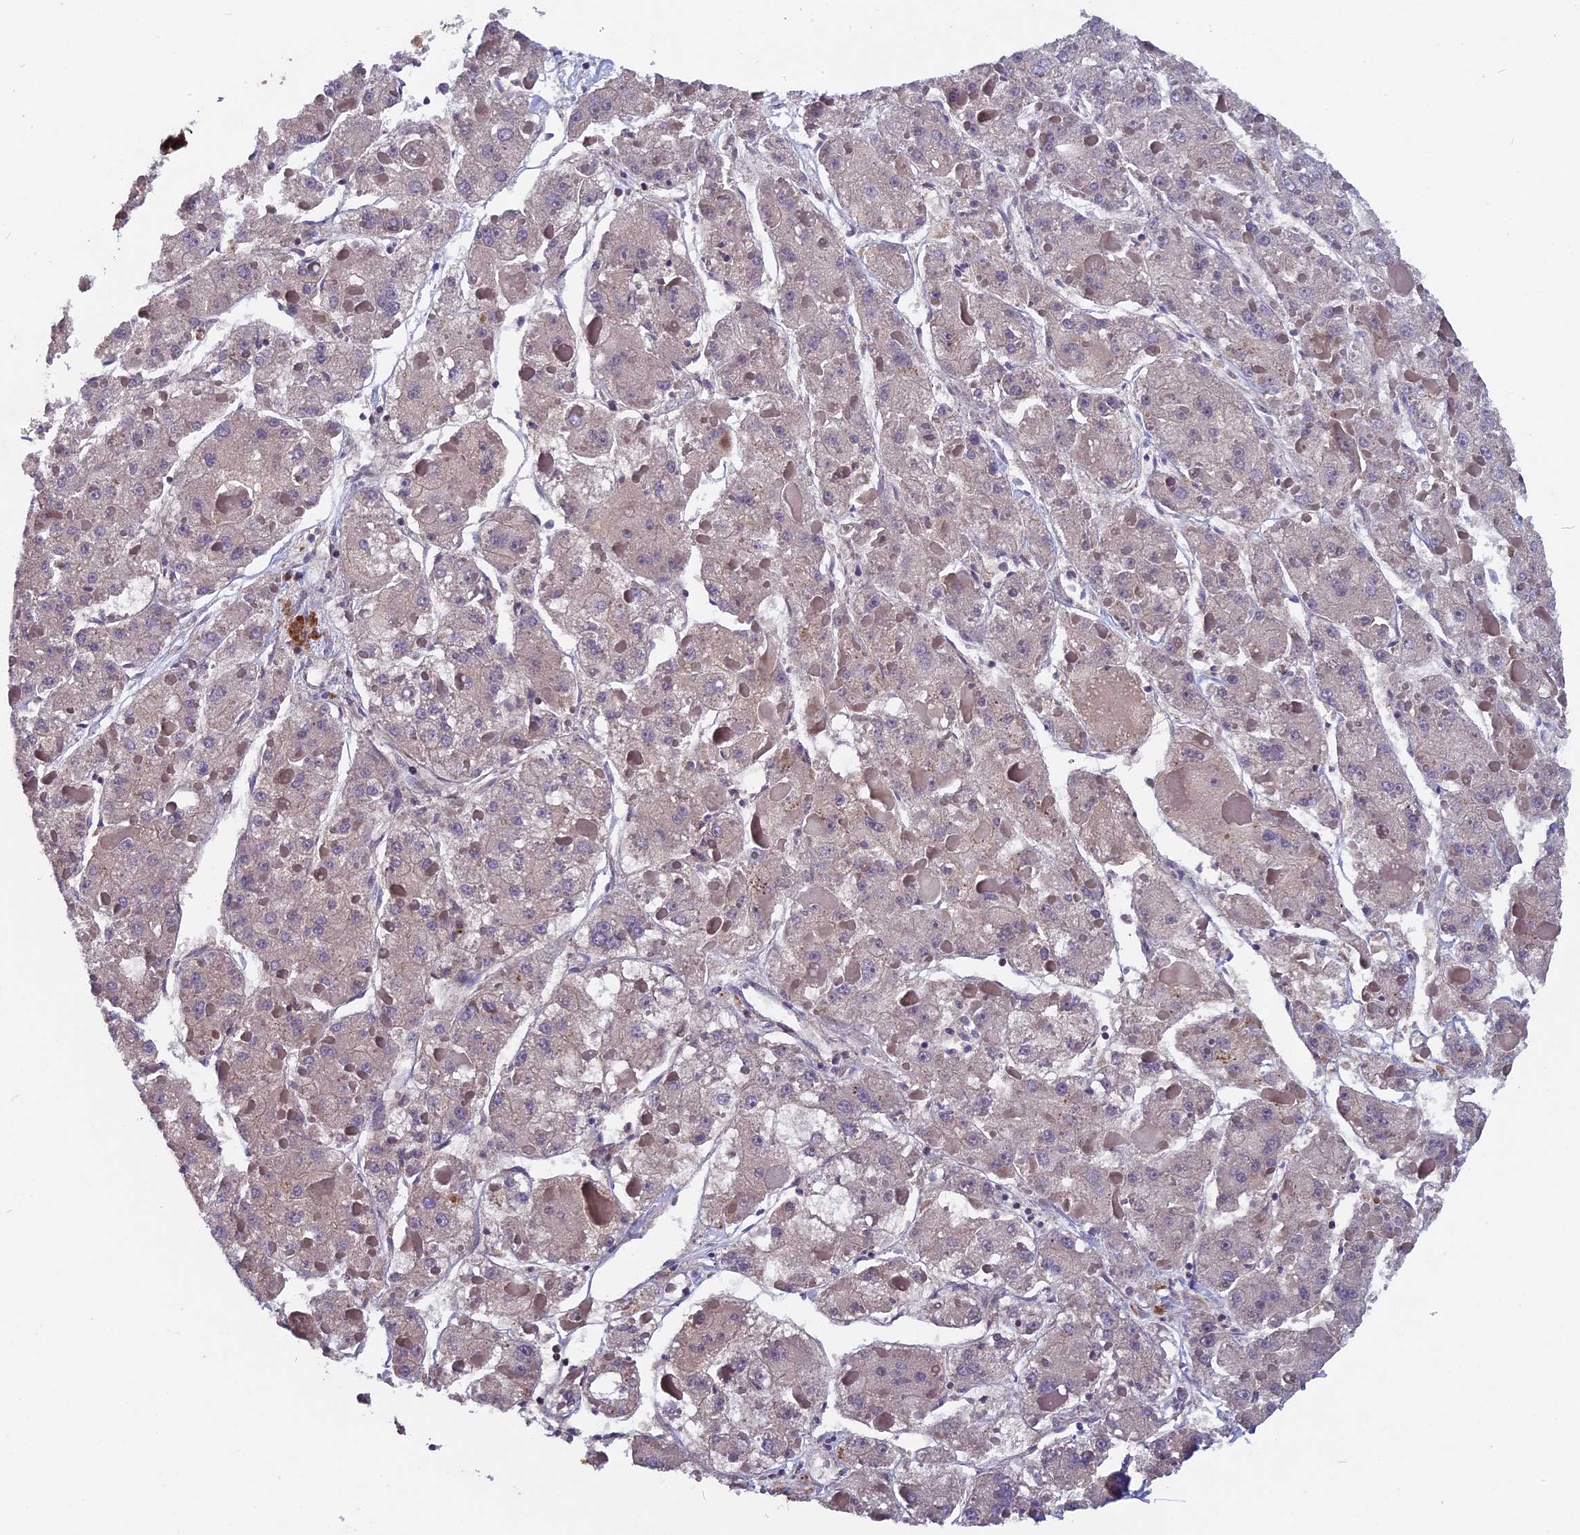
{"staining": {"intensity": "negative", "quantity": "none", "location": "none"}, "tissue": "liver cancer", "cell_type": "Tumor cells", "image_type": "cancer", "snomed": [{"axis": "morphology", "description": "Carcinoma, Hepatocellular, NOS"}, {"axis": "topography", "description": "Liver"}], "caption": "A micrograph of human liver cancer is negative for staining in tumor cells. (Stains: DAB (3,3'-diaminobenzidine) IHC with hematoxylin counter stain, Microscopy: brightfield microscopy at high magnification).", "gene": "CCDC153", "patient": {"sex": "female", "age": 73}}